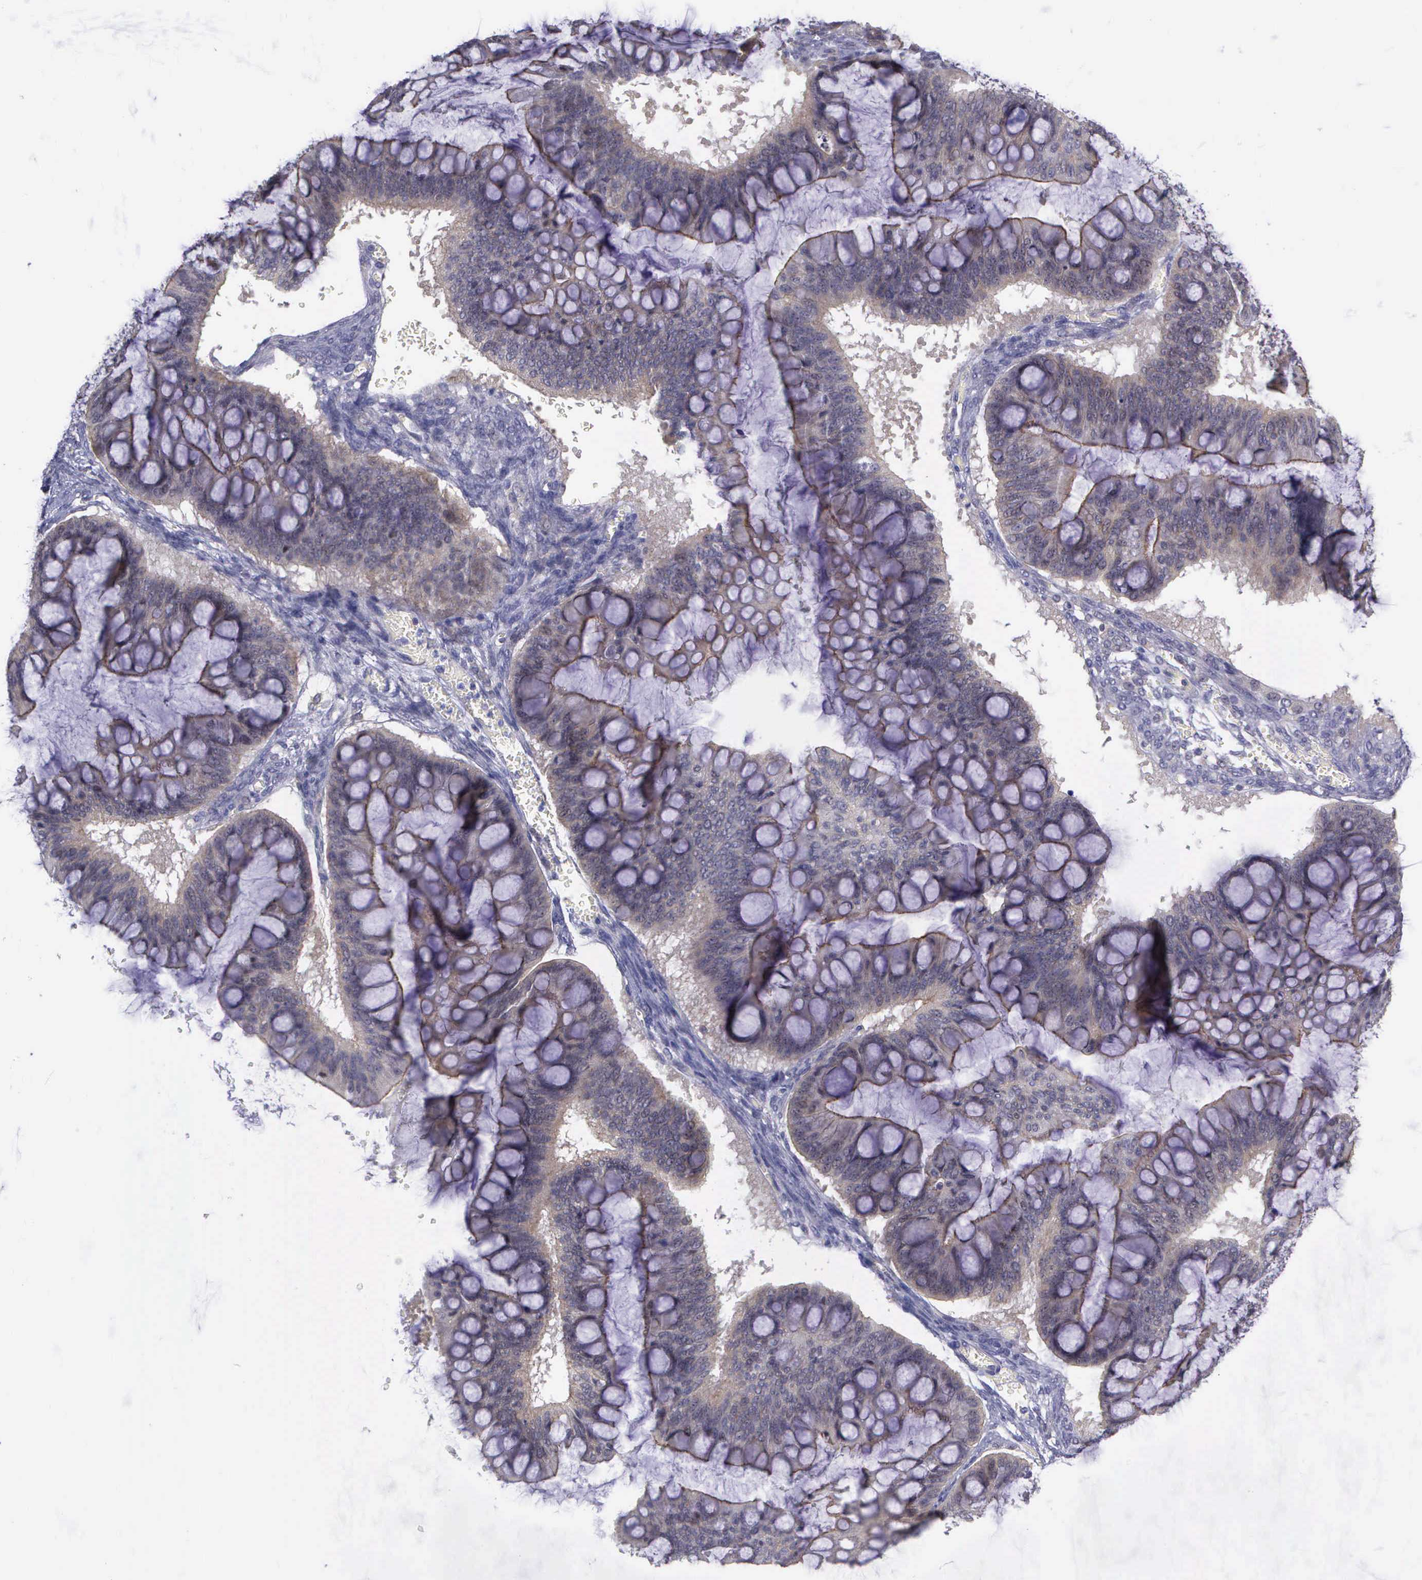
{"staining": {"intensity": "weak", "quantity": ">75%", "location": "cytoplasmic/membranous"}, "tissue": "ovarian cancer", "cell_type": "Tumor cells", "image_type": "cancer", "snomed": [{"axis": "morphology", "description": "Cystadenocarcinoma, mucinous, NOS"}, {"axis": "topography", "description": "Ovary"}], "caption": "An image showing weak cytoplasmic/membranous positivity in about >75% of tumor cells in ovarian cancer, as visualized by brown immunohistochemical staining.", "gene": "MICAL3", "patient": {"sex": "female", "age": 73}}